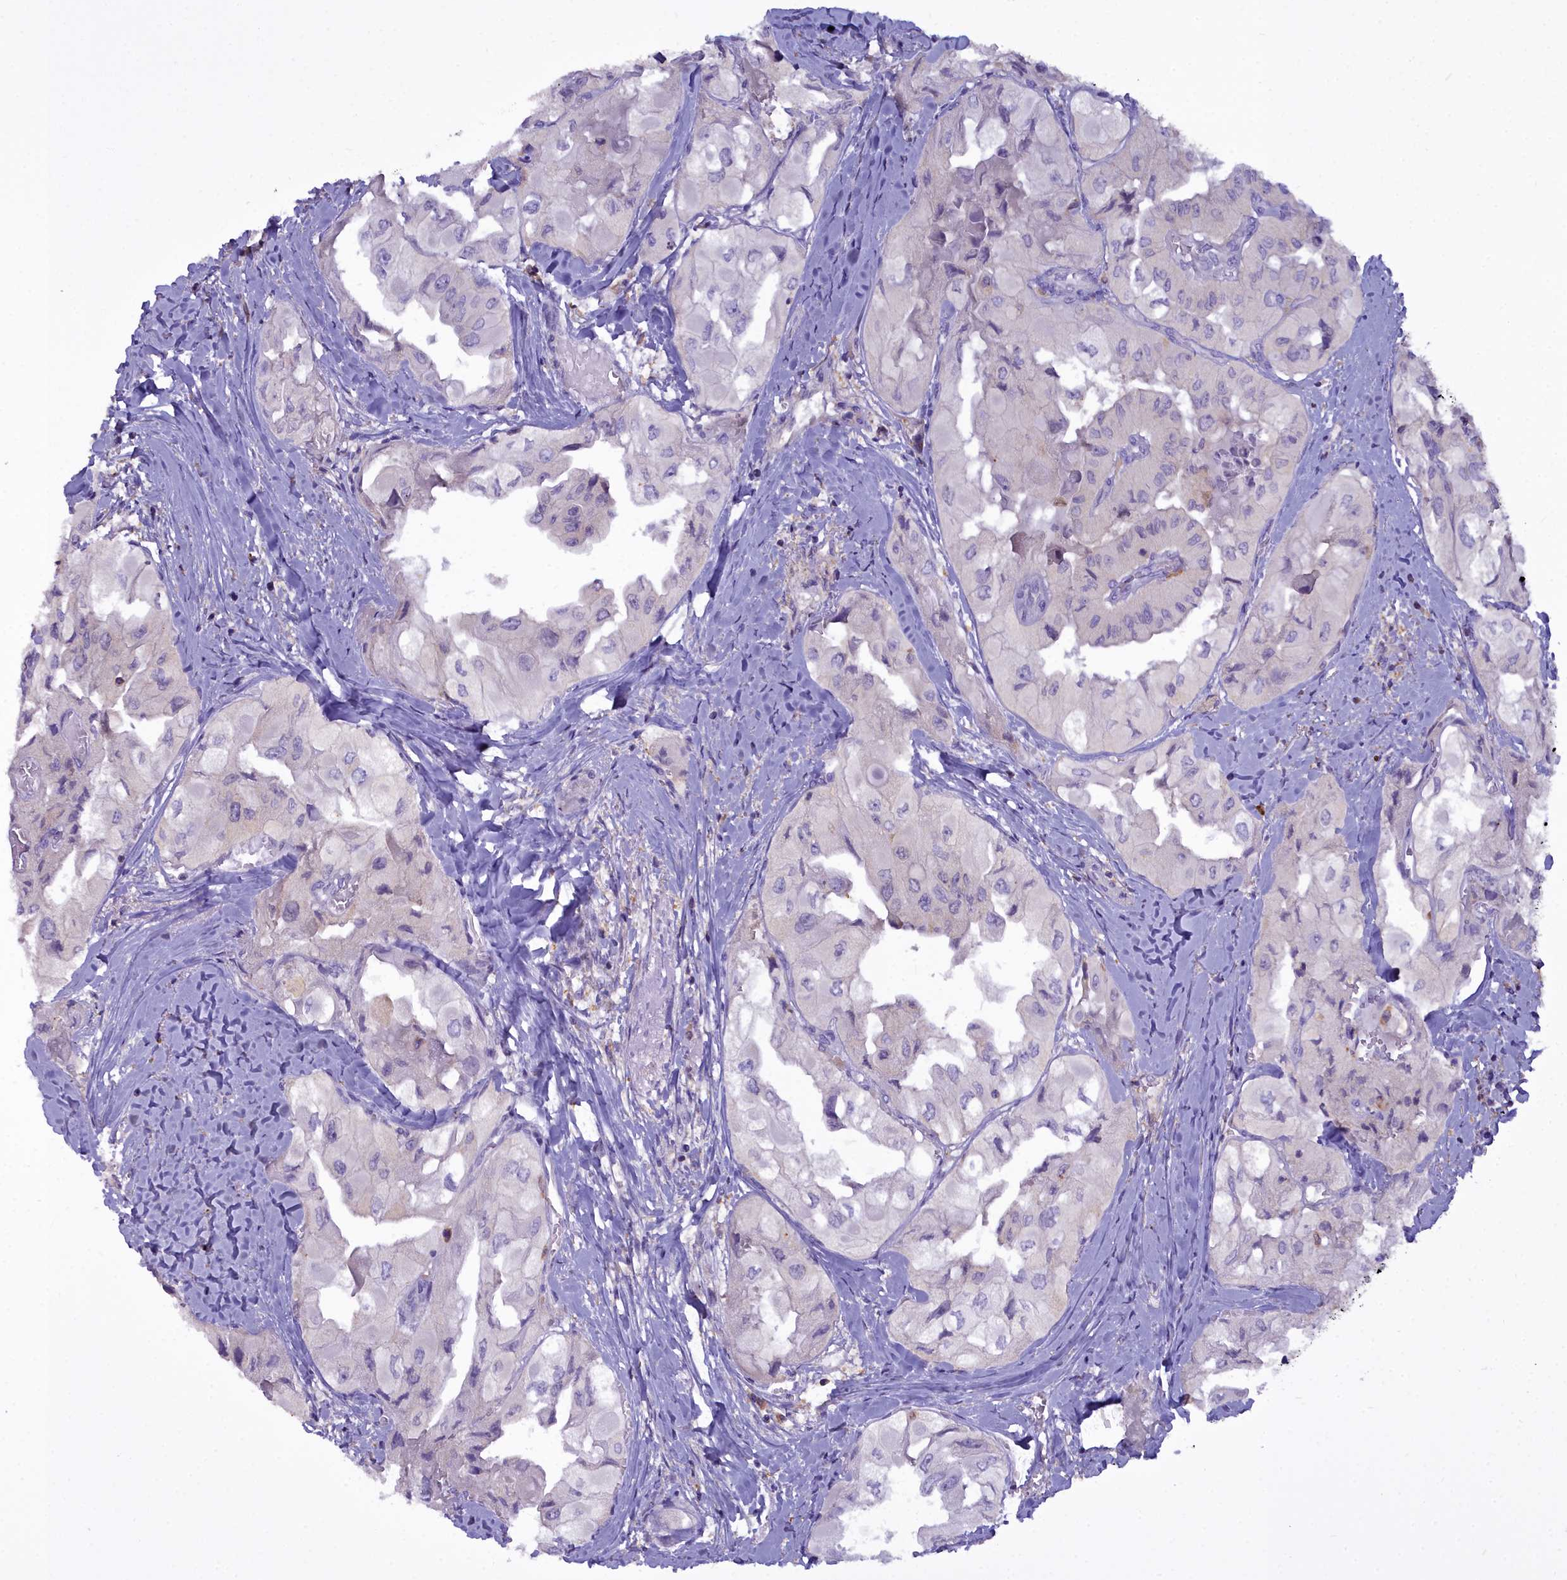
{"staining": {"intensity": "negative", "quantity": "none", "location": "none"}, "tissue": "thyroid cancer", "cell_type": "Tumor cells", "image_type": "cancer", "snomed": [{"axis": "morphology", "description": "Normal tissue, NOS"}, {"axis": "morphology", "description": "Papillary adenocarcinoma, NOS"}, {"axis": "topography", "description": "Thyroid gland"}], "caption": "Immunohistochemistry image of neoplastic tissue: papillary adenocarcinoma (thyroid) stained with DAB (3,3'-diaminobenzidine) reveals no significant protein expression in tumor cells.", "gene": "BLNK", "patient": {"sex": "female", "age": 59}}